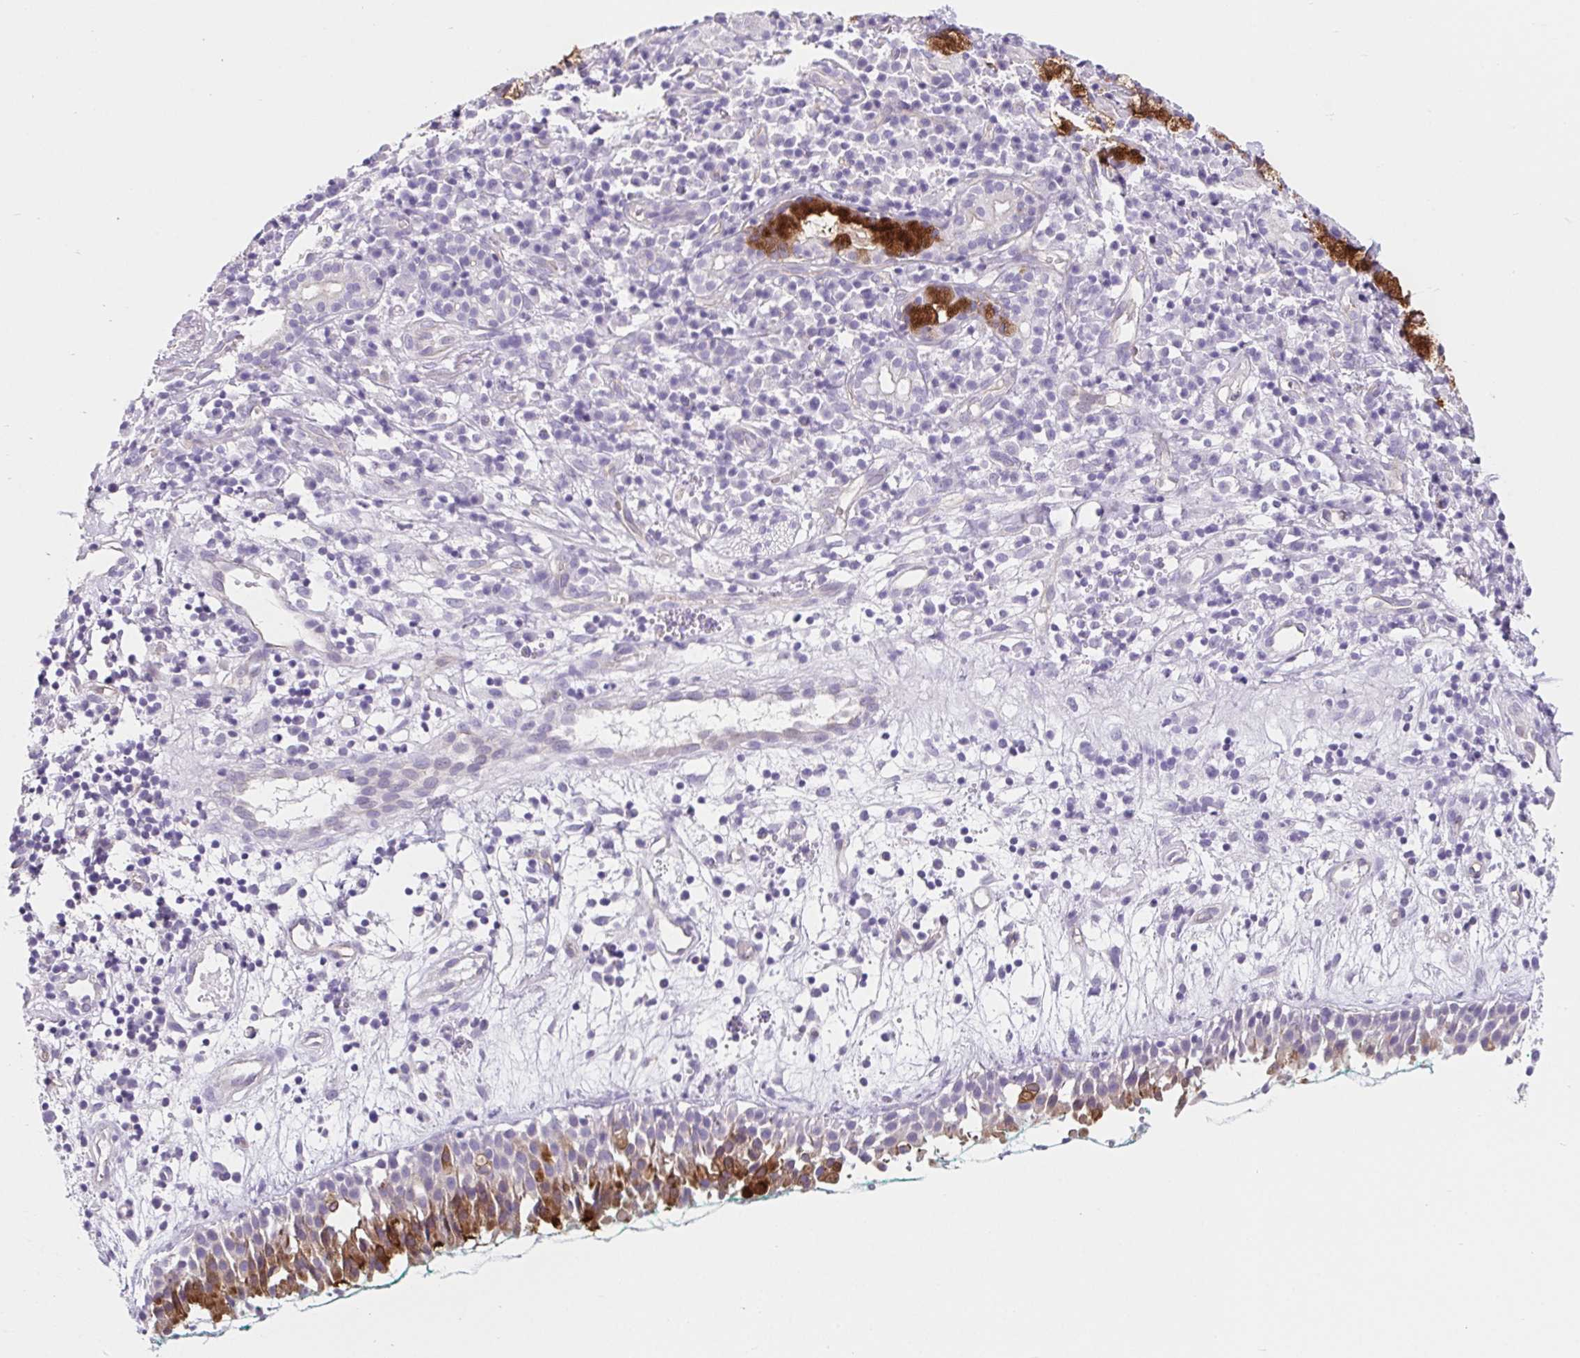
{"staining": {"intensity": "strong", "quantity": "<25%", "location": "cytoplasmic/membranous"}, "tissue": "nasopharynx", "cell_type": "Respiratory epithelial cells", "image_type": "normal", "snomed": [{"axis": "morphology", "description": "Normal tissue, NOS"}, {"axis": "morphology", "description": "Basal cell carcinoma"}, {"axis": "topography", "description": "Cartilage tissue"}, {"axis": "topography", "description": "Nasopharynx"}, {"axis": "topography", "description": "Oral tissue"}], "caption": "Normal nasopharynx demonstrates strong cytoplasmic/membranous positivity in about <25% of respiratory epithelial cells.", "gene": "BCAS1", "patient": {"sex": "female", "age": 77}}